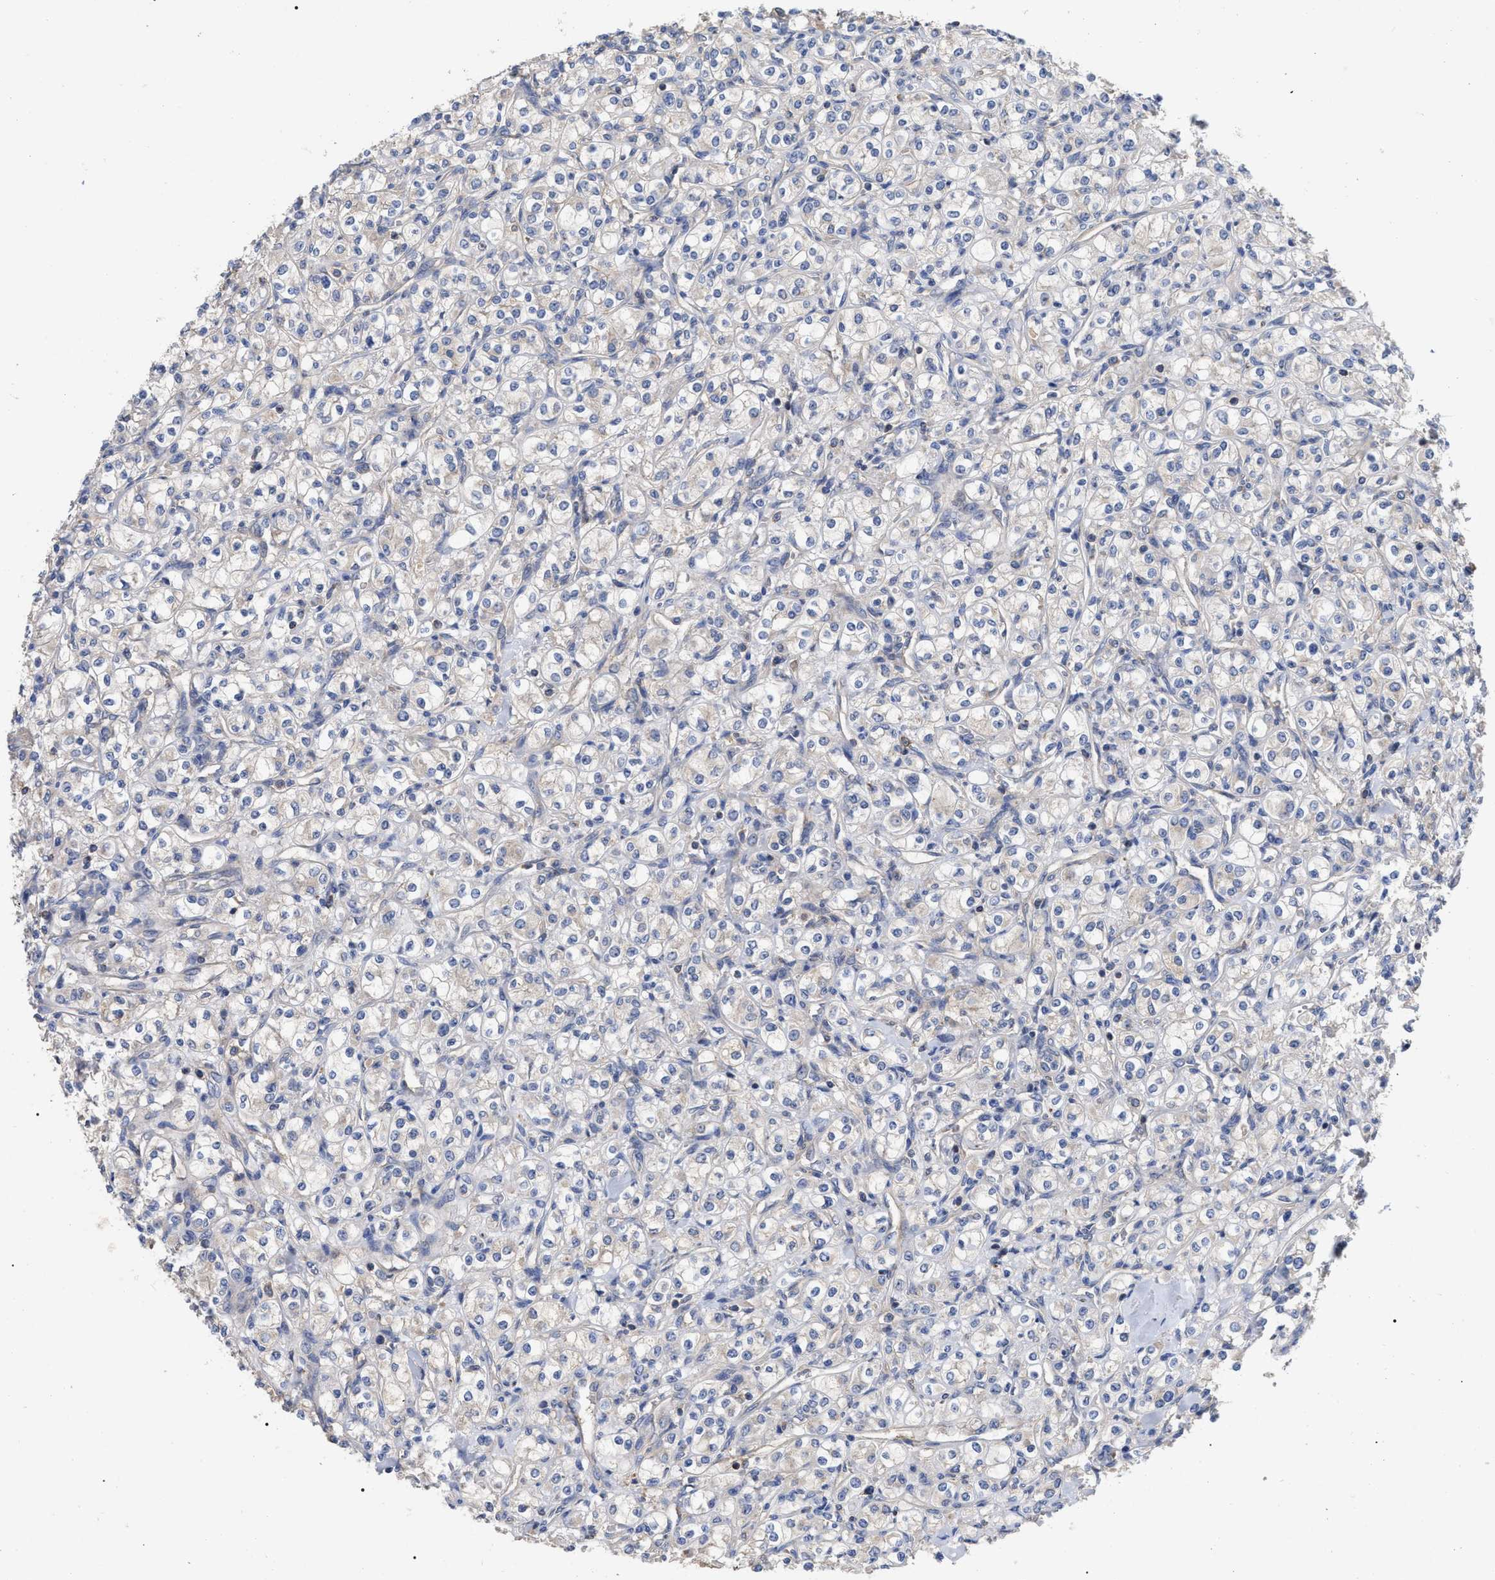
{"staining": {"intensity": "weak", "quantity": "<25%", "location": "cytoplasmic/membranous"}, "tissue": "renal cancer", "cell_type": "Tumor cells", "image_type": "cancer", "snomed": [{"axis": "morphology", "description": "Adenocarcinoma, NOS"}, {"axis": "topography", "description": "Kidney"}], "caption": "Immunohistochemistry (IHC) histopathology image of neoplastic tissue: human renal cancer stained with DAB displays no significant protein positivity in tumor cells. The staining is performed using DAB (3,3'-diaminobenzidine) brown chromogen with nuclei counter-stained in using hematoxylin.", "gene": "RAP1GDS1", "patient": {"sex": "male", "age": 77}}